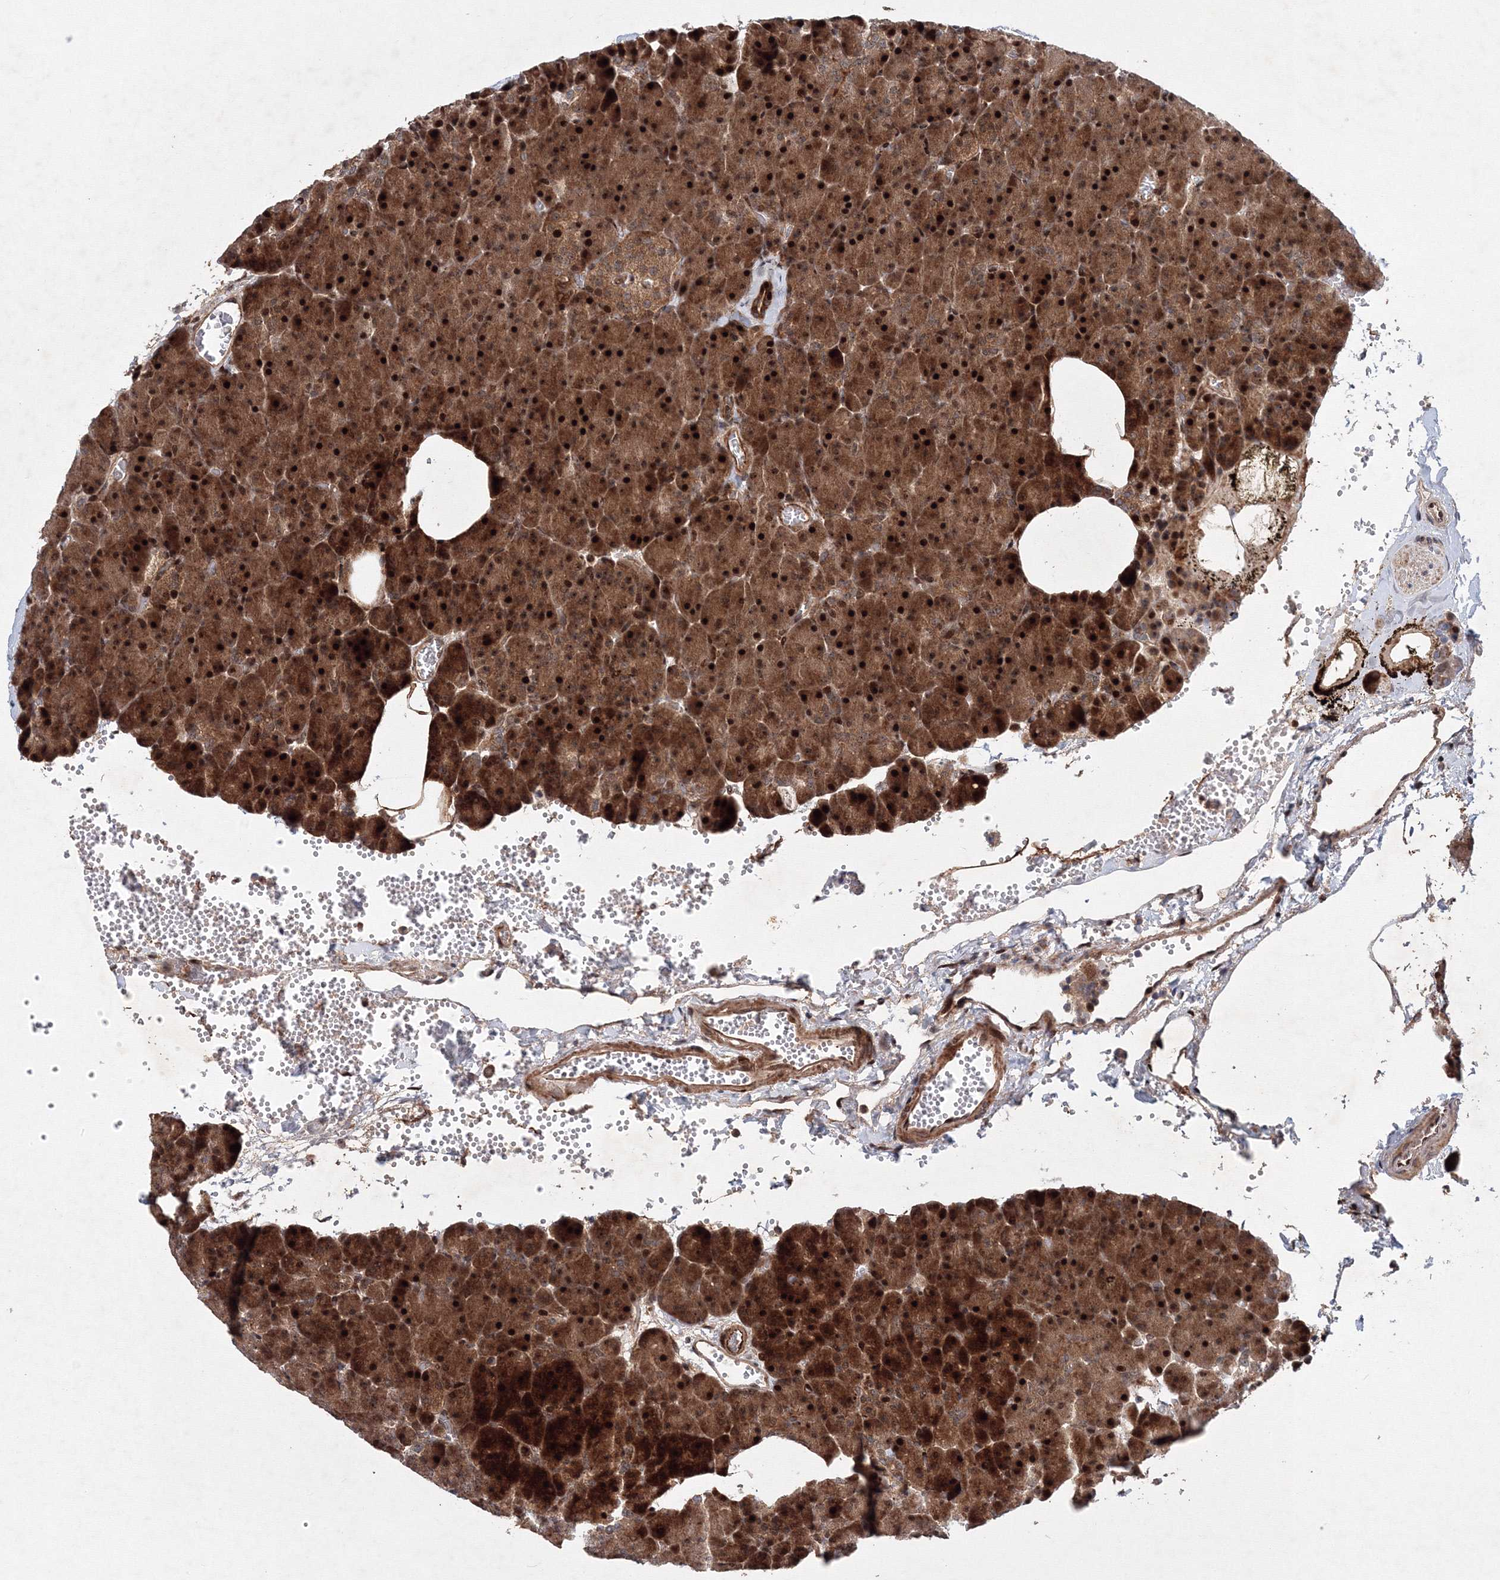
{"staining": {"intensity": "strong", "quantity": ">75%", "location": "cytoplasmic/membranous,nuclear"}, "tissue": "pancreas", "cell_type": "Exocrine glandular cells", "image_type": "normal", "snomed": [{"axis": "morphology", "description": "Normal tissue, NOS"}, {"axis": "morphology", "description": "Carcinoid, malignant, NOS"}, {"axis": "topography", "description": "Pancreas"}], "caption": "Unremarkable pancreas shows strong cytoplasmic/membranous,nuclear positivity in about >75% of exocrine glandular cells The staining was performed using DAB (3,3'-diaminobenzidine), with brown indicating positive protein expression. Nuclei are stained blue with hematoxylin..", "gene": "ANKAR", "patient": {"sex": "female", "age": 35}}